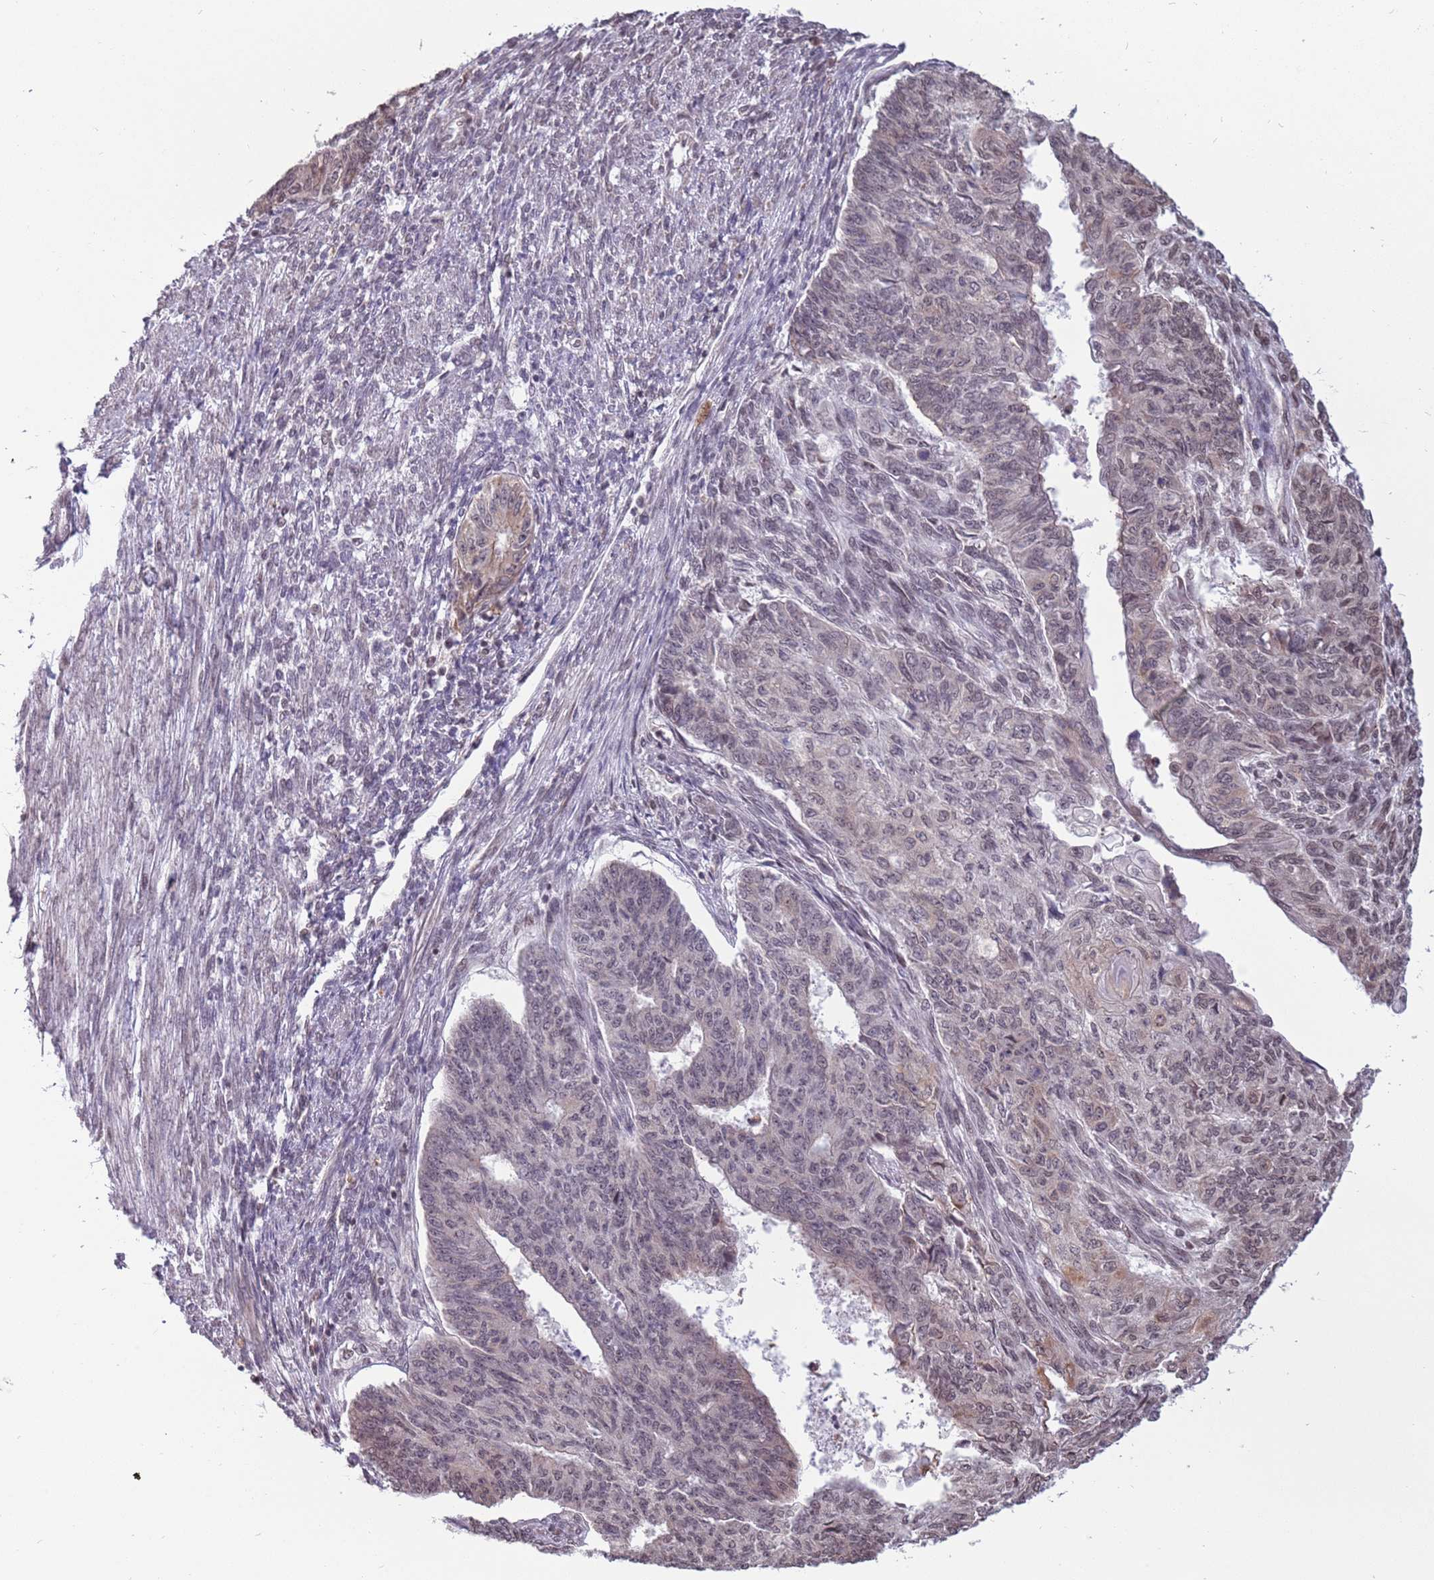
{"staining": {"intensity": "negative", "quantity": "none", "location": "none"}, "tissue": "endometrial cancer", "cell_type": "Tumor cells", "image_type": "cancer", "snomed": [{"axis": "morphology", "description": "Adenocarcinoma, NOS"}, {"axis": "topography", "description": "Endometrium"}], "caption": "This is an immunohistochemistry histopathology image of endometrial cancer (adenocarcinoma). There is no positivity in tumor cells.", "gene": "BARD1", "patient": {"sex": "female", "age": 32}}